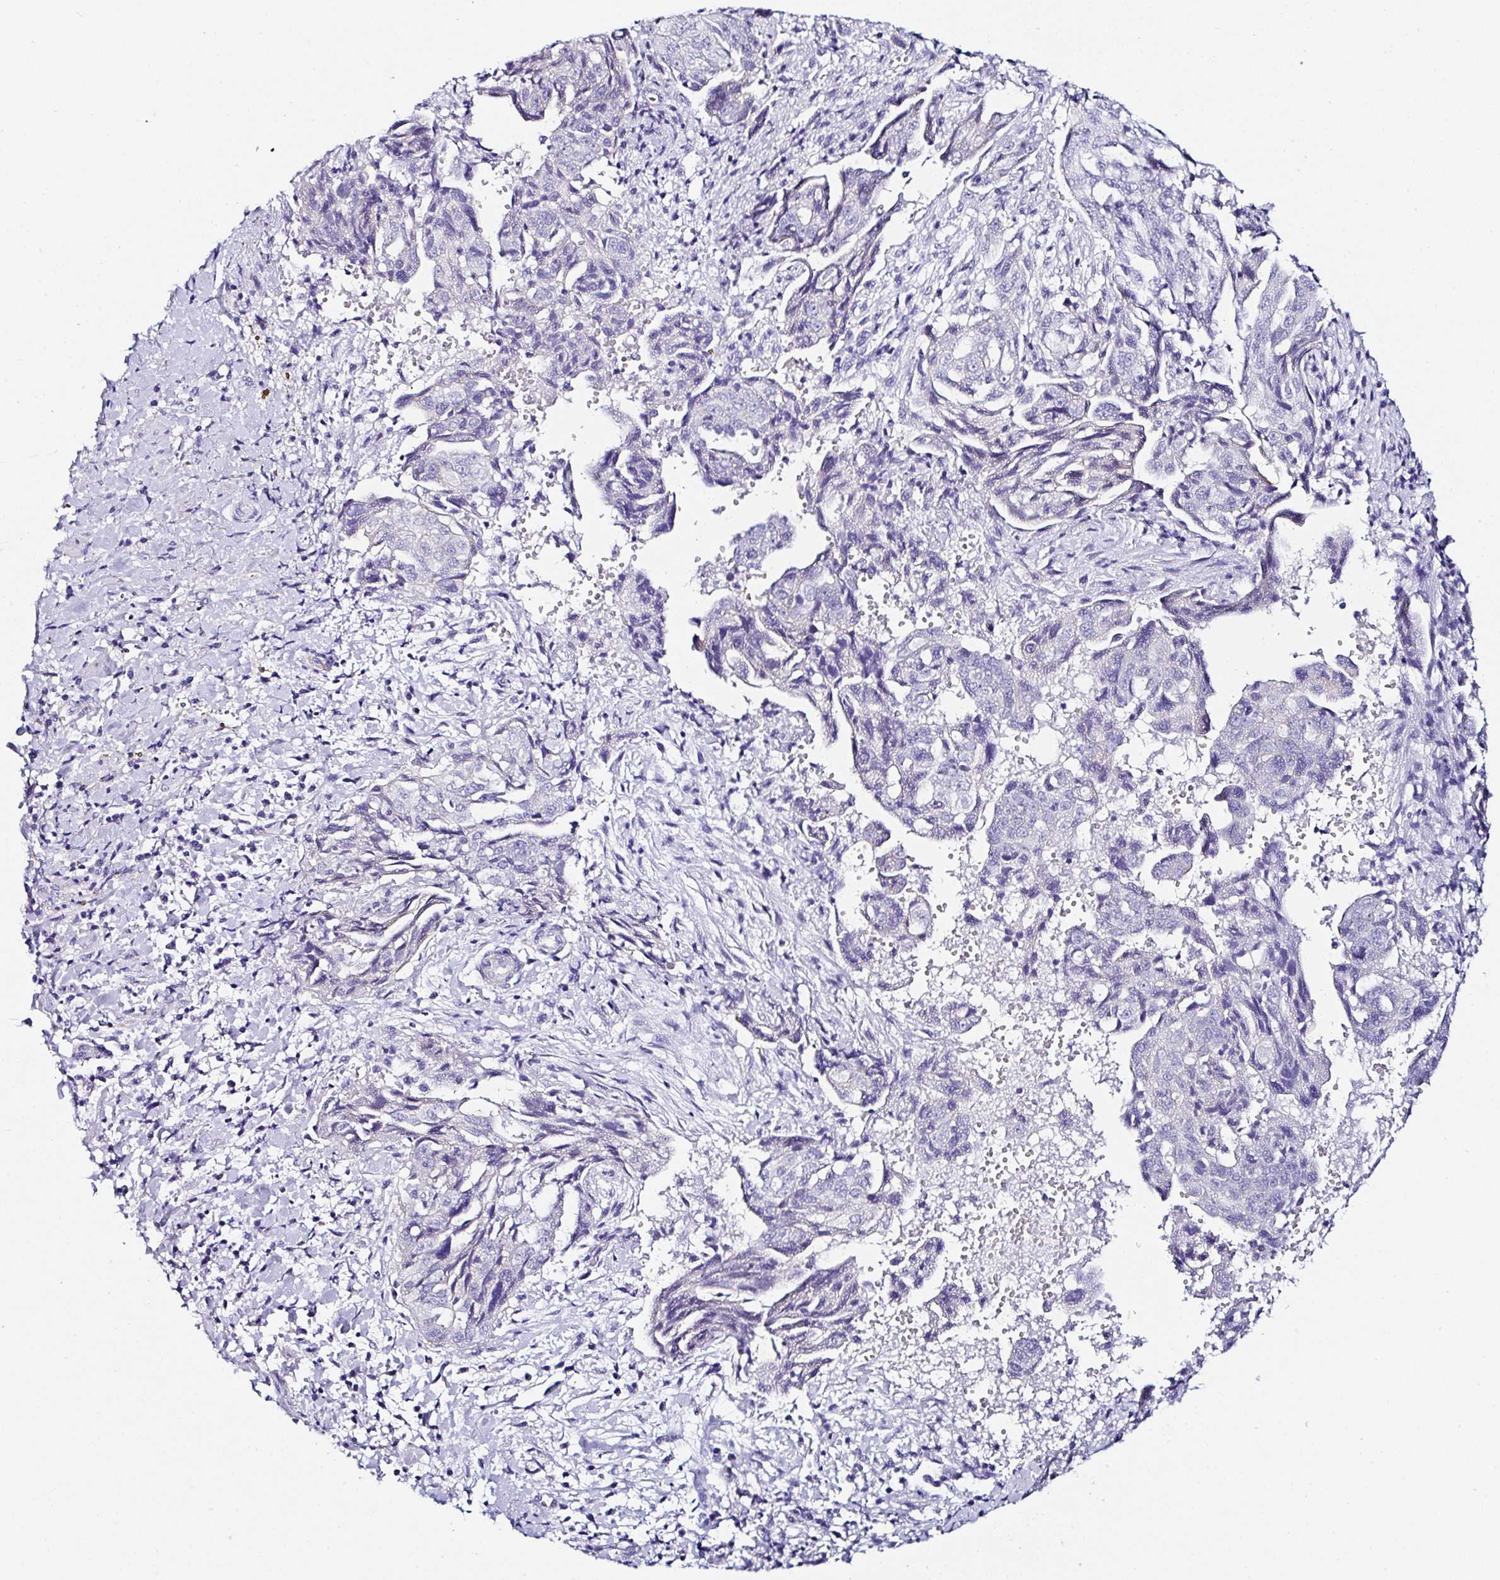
{"staining": {"intensity": "negative", "quantity": "none", "location": "none"}, "tissue": "ovarian cancer", "cell_type": "Tumor cells", "image_type": "cancer", "snomed": [{"axis": "morphology", "description": "Carcinoma, endometroid"}, {"axis": "topography", "description": "Ovary"}], "caption": "IHC of human ovarian cancer (endometroid carcinoma) shows no positivity in tumor cells.", "gene": "TMPRSS11E", "patient": {"sex": "female", "age": 70}}